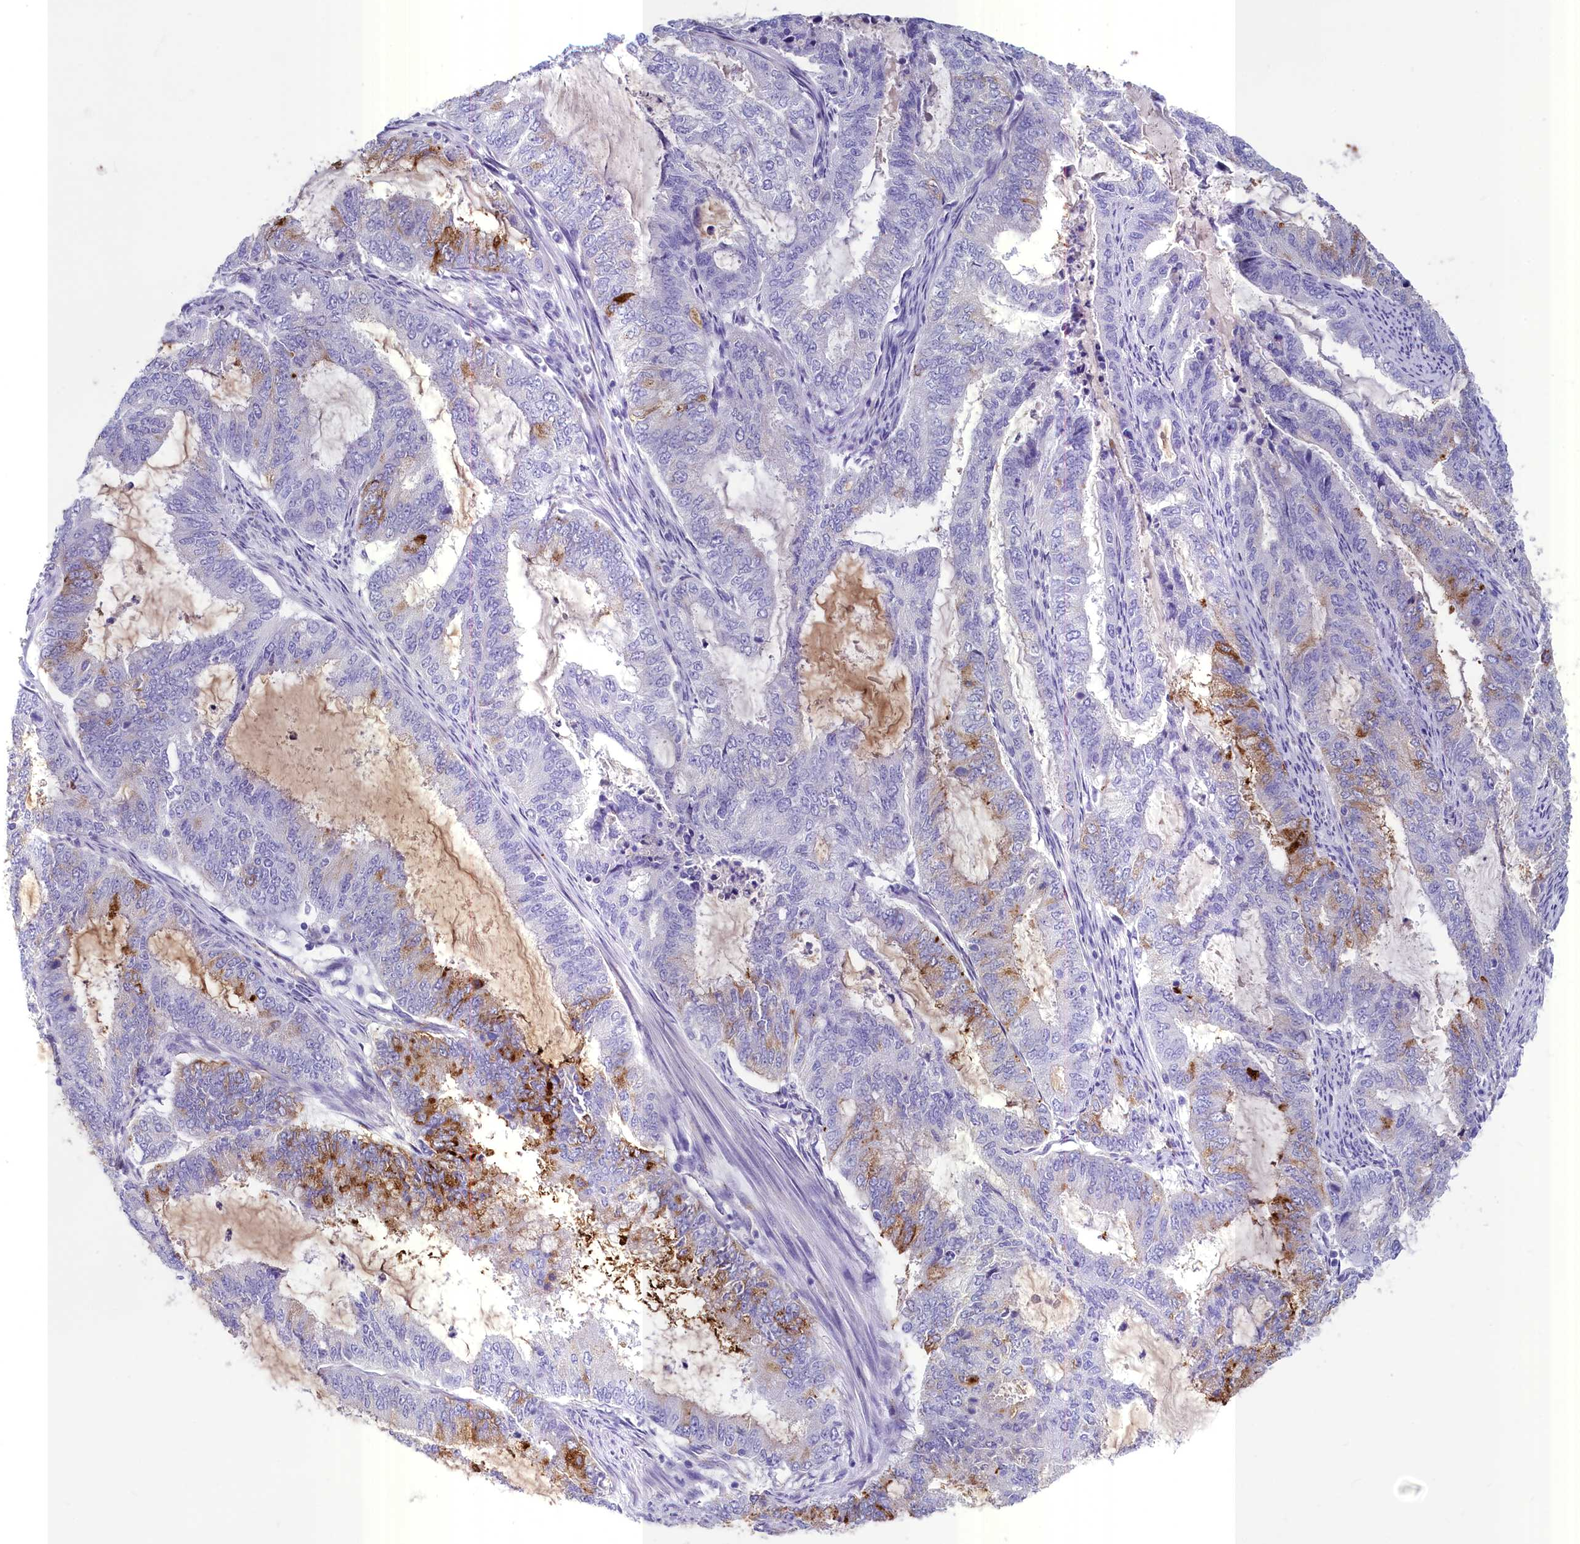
{"staining": {"intensity": "moderate", "quantity": "<25%", "location": "cytoplasmic/membranous"}, "tissue": "endometrial cancer", "cell_type": "Tumor cells", "image_type": "cancer", "snomed": [{"axis": "morphology", "description": "Adenocarcinoma, NOS"}, {"axis": "topography", "description": "Endometrium"}], "caption": "This histopathology image displays endometrial adenocarcinoma stained with immunohistochemistry (IHC) to label a protein in brown. The cytoplasmic/membranous of tumor cells show moderate positivity for the protein. Nuclei are counter-stained blue.", "gene": "INSC", "patient": {"sex": "female", "age": 51}}